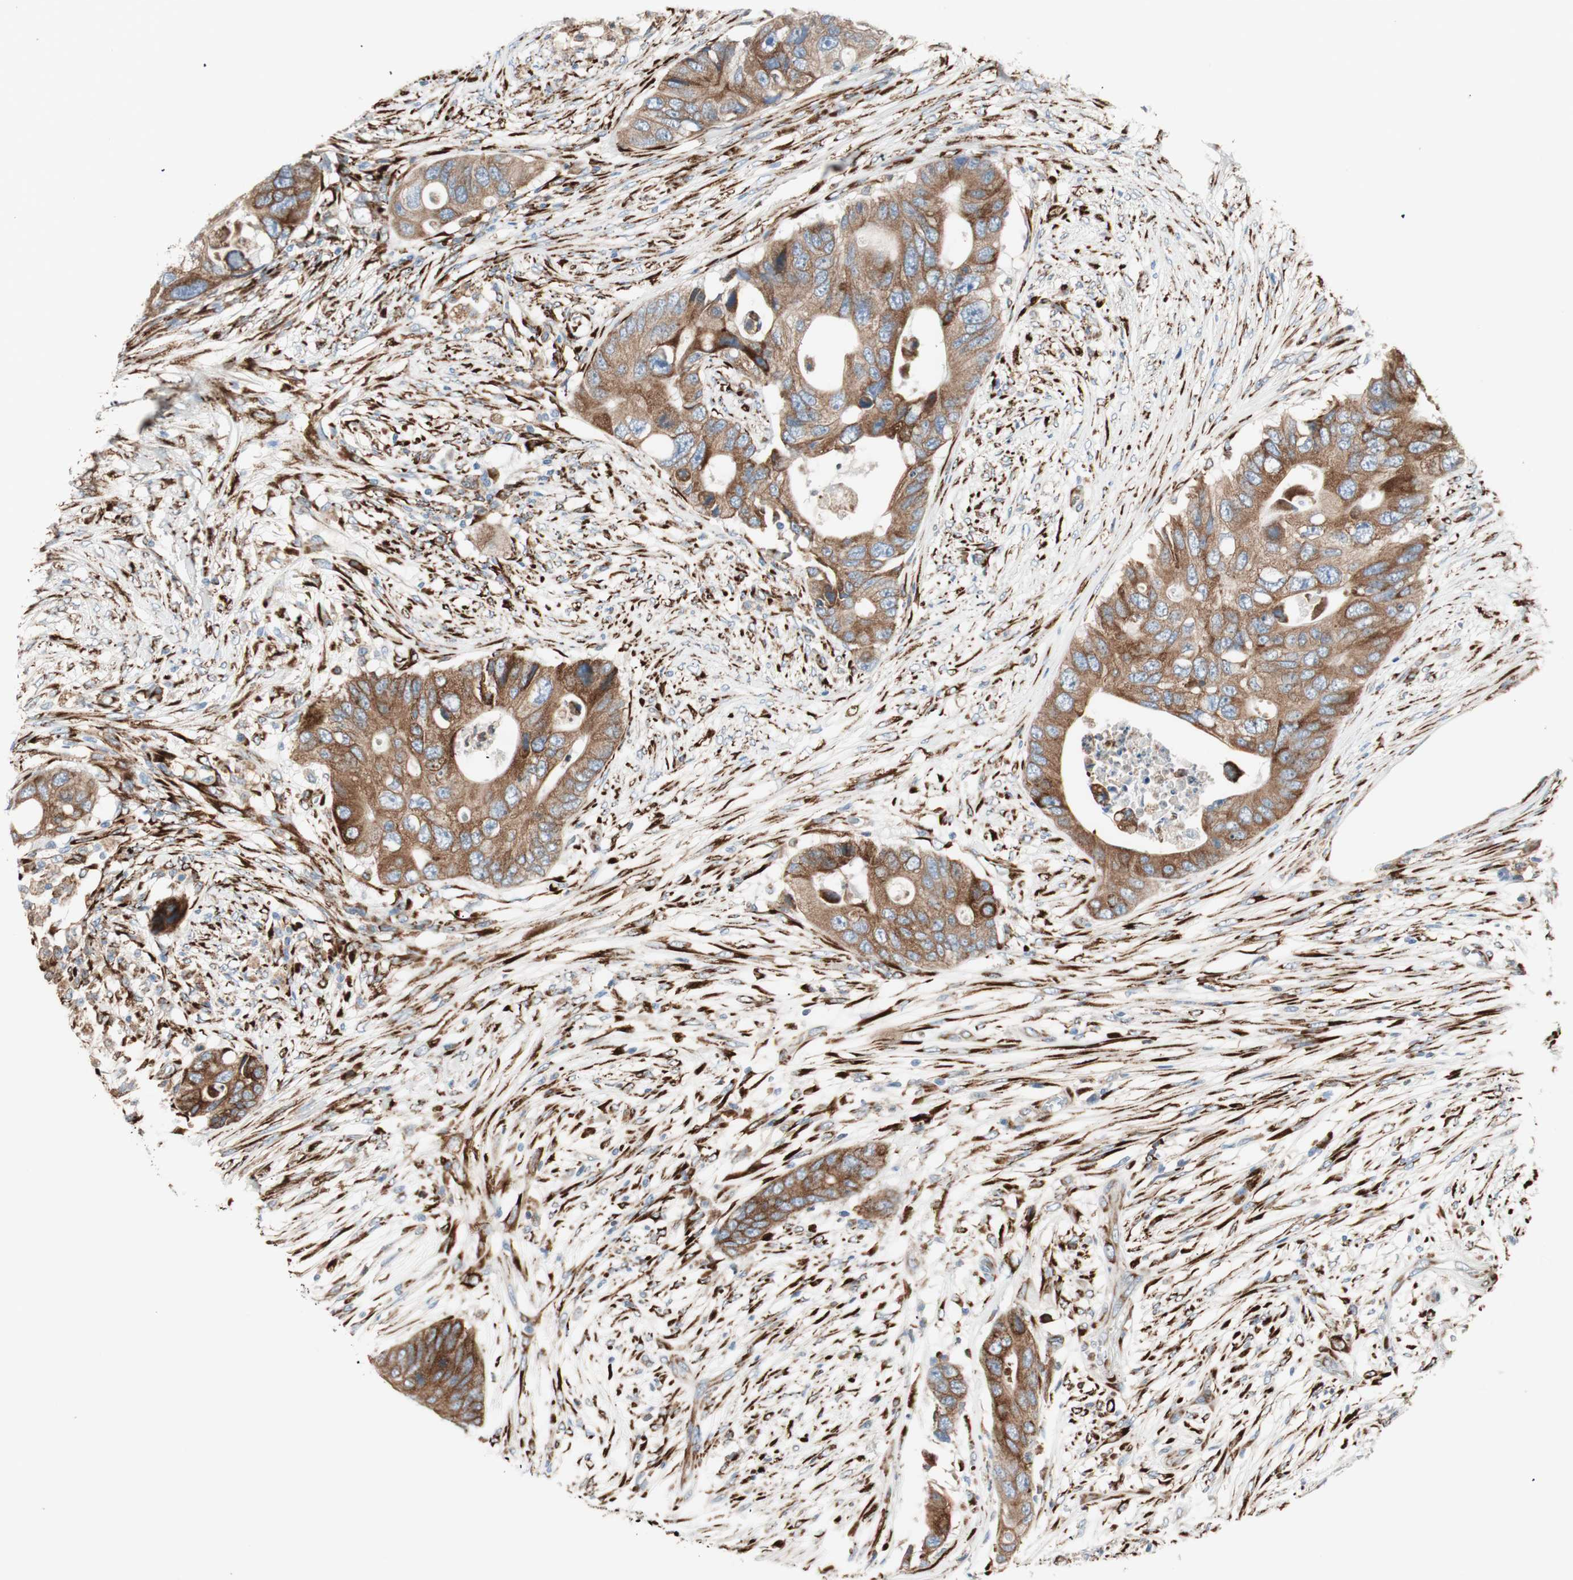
{"staining": {"intensity": "strong", "quantity": ">75%", "location": "cytoplasmic/membranous"}, "tissue": "colorectal cancer", "cell_type": "Tumor cells", "image_type": "cancer", "snomed": [{"axis": "morphology", "description": "Adenocarcinoma, NOS"}, {"axis": "topography", "description": "Colon"}], "caption": "Brown immunohistochemical staining in colorectal cancer (adenocarcinoma) displays strong cytoplasmic/membranous positivity in approximately >75% of tumor cells.", "gene": "P4HTM", "patient": {"sex": "male", "age": 71}}